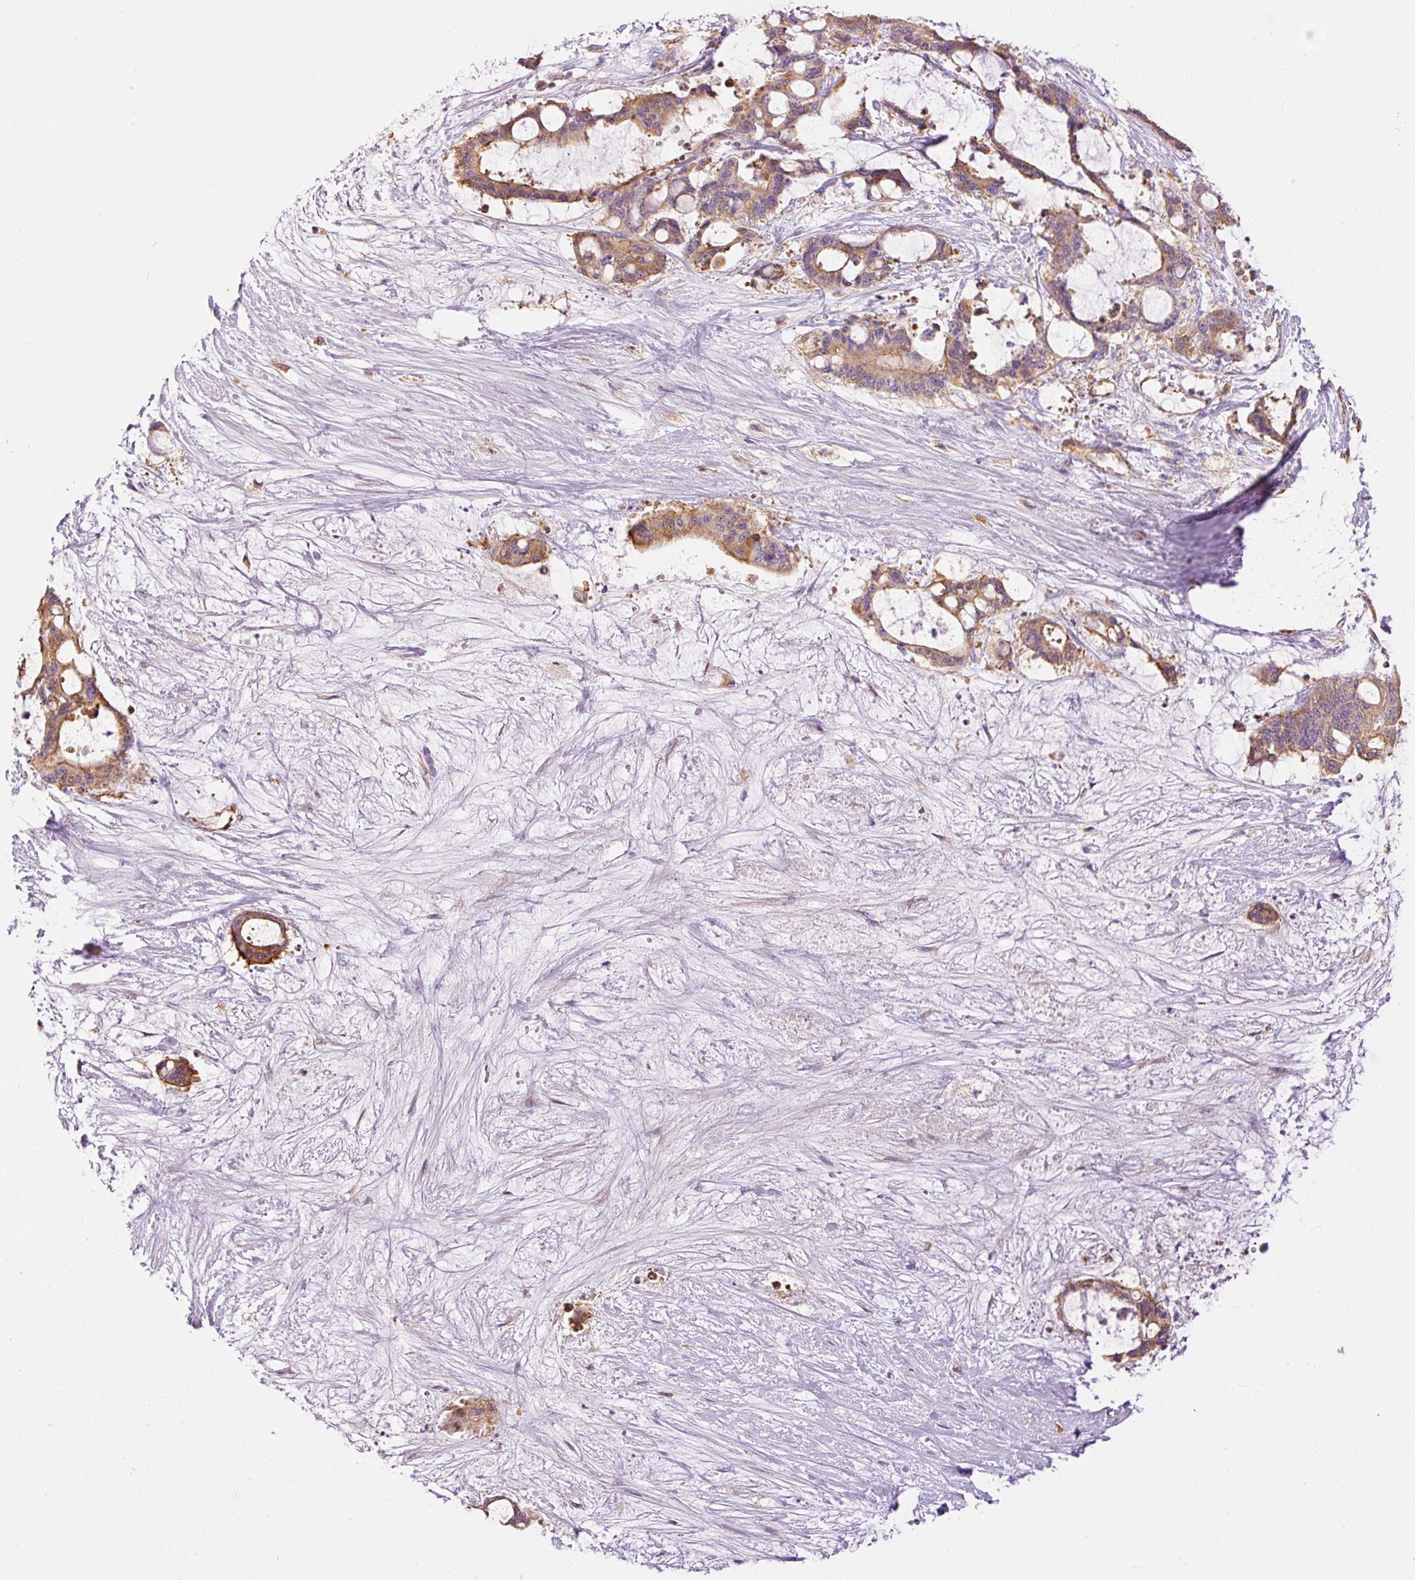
{"staining": {"intensity": "weak", "quantity": ">75%", "location": "cytoplasmic/membranous"}, "tissue": "liver cancer", "cell_type": "Tumor cells", "image_type": "cancer", "snomed": [{"axis": "morphology", "description": "Normal tissue, NOS"}, {"axis": "morphology", "description": "Cholangiocarcinoma"}, {"axis": "topography", "description": "Liver"}, {"axis": "topography", "description": "Peripheral nerve tissue"}], "caption": "Protein staining of liver cancer tissue shows weak cytoplasmic/membranous expression in approximately >75% of tumor cells.", "gene": "IL10RB", "patient": {"sex": "female", "age": 73}}